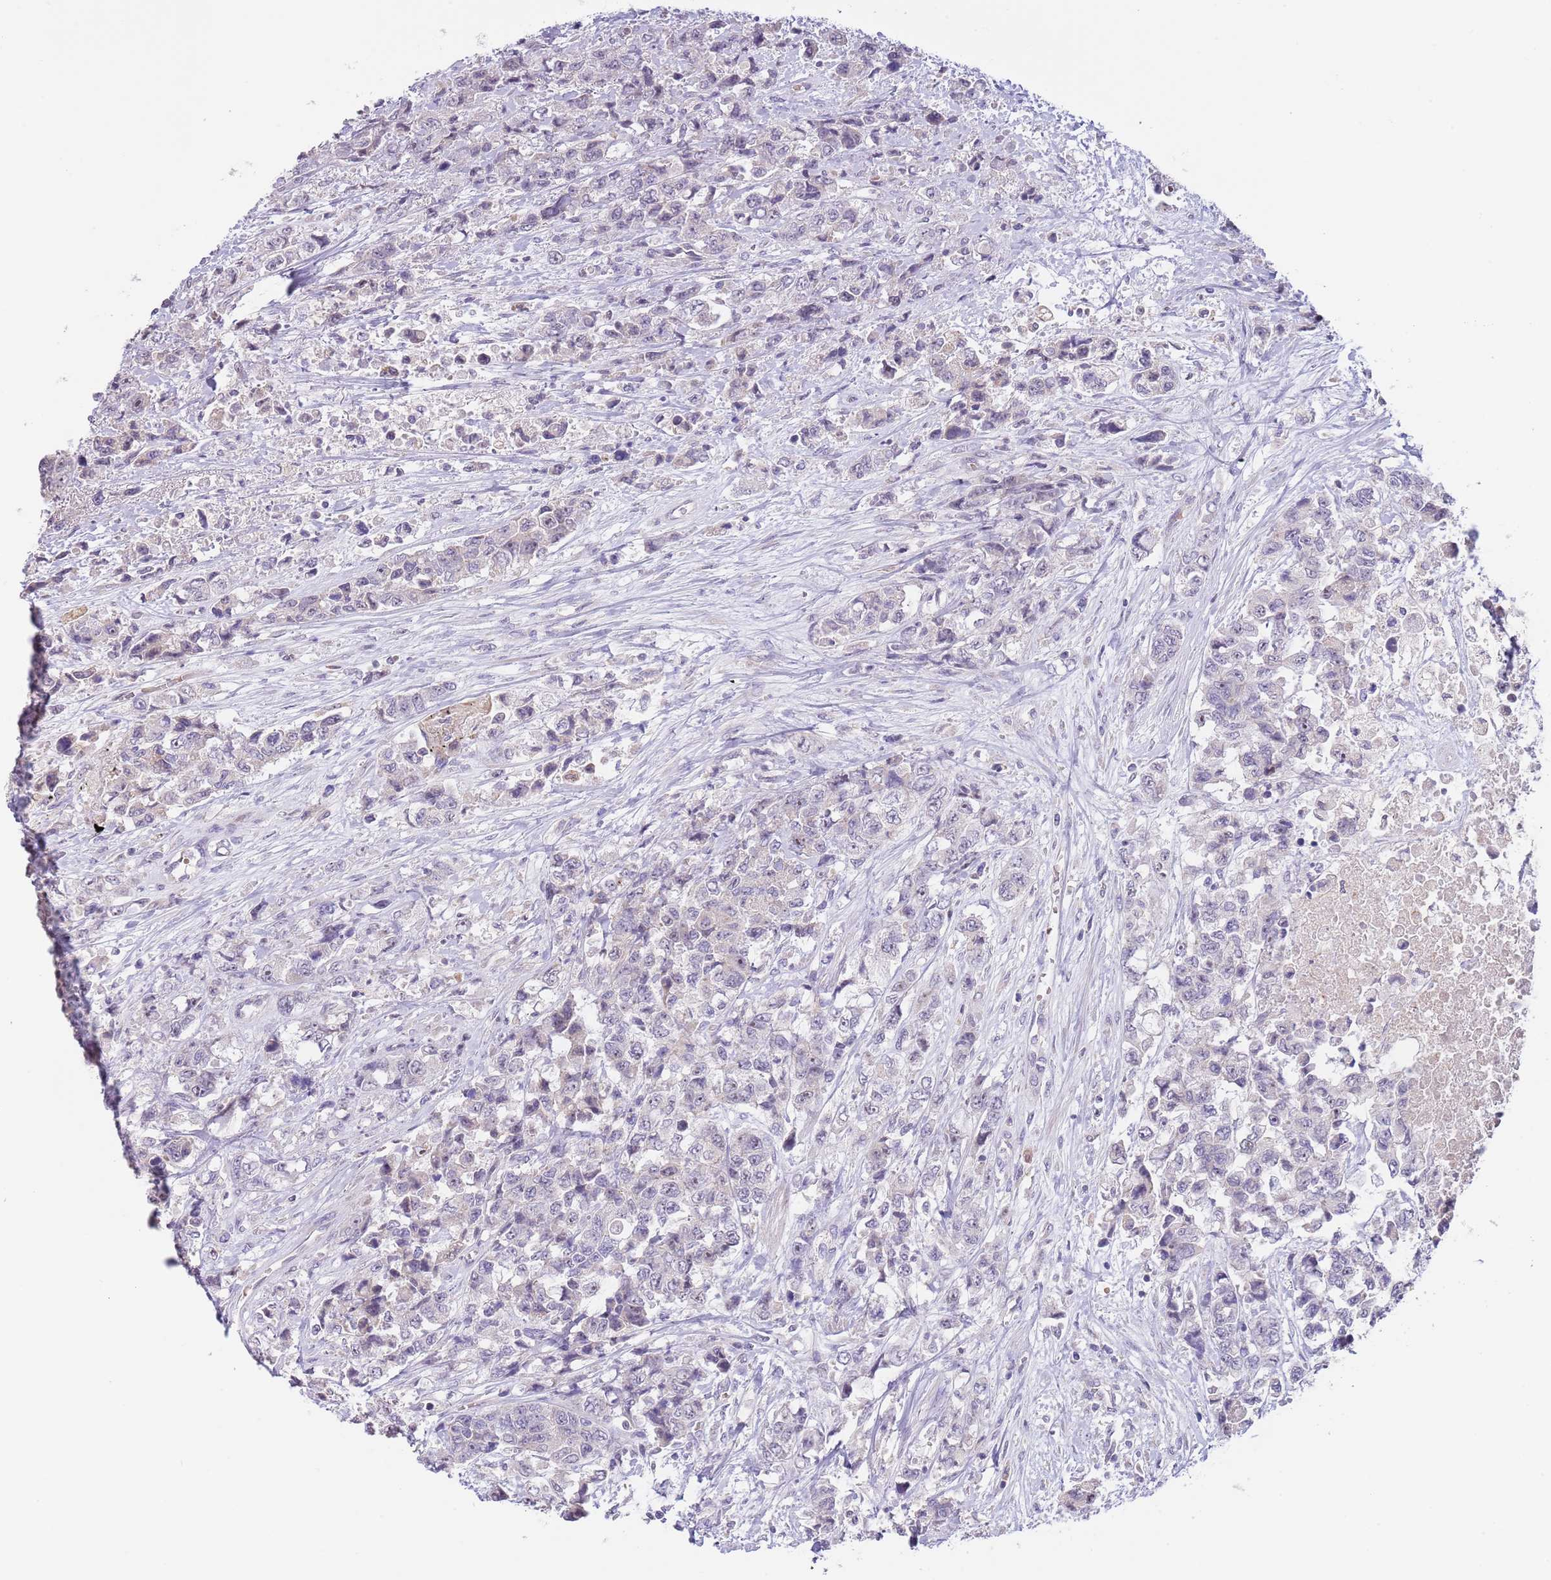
{"staining": {"intensity": "negative", "quantity": "none", "location": "none"}, "tissue": "urothelial cancer", "cell_type": "Tumor cells", "image_type": "cancer", "snomed": [{"axis": "morphology", "description": "Urothelial carcinoma, High grade"}, {"axis": "topography", "description": "Urinary bladder"}], "caption": "Tumor cells are negative for brown protein staining in high-grade urothelial carcinoma.", "gene": "AP1S2", "patient": {"sex": "female", "age": 78}}